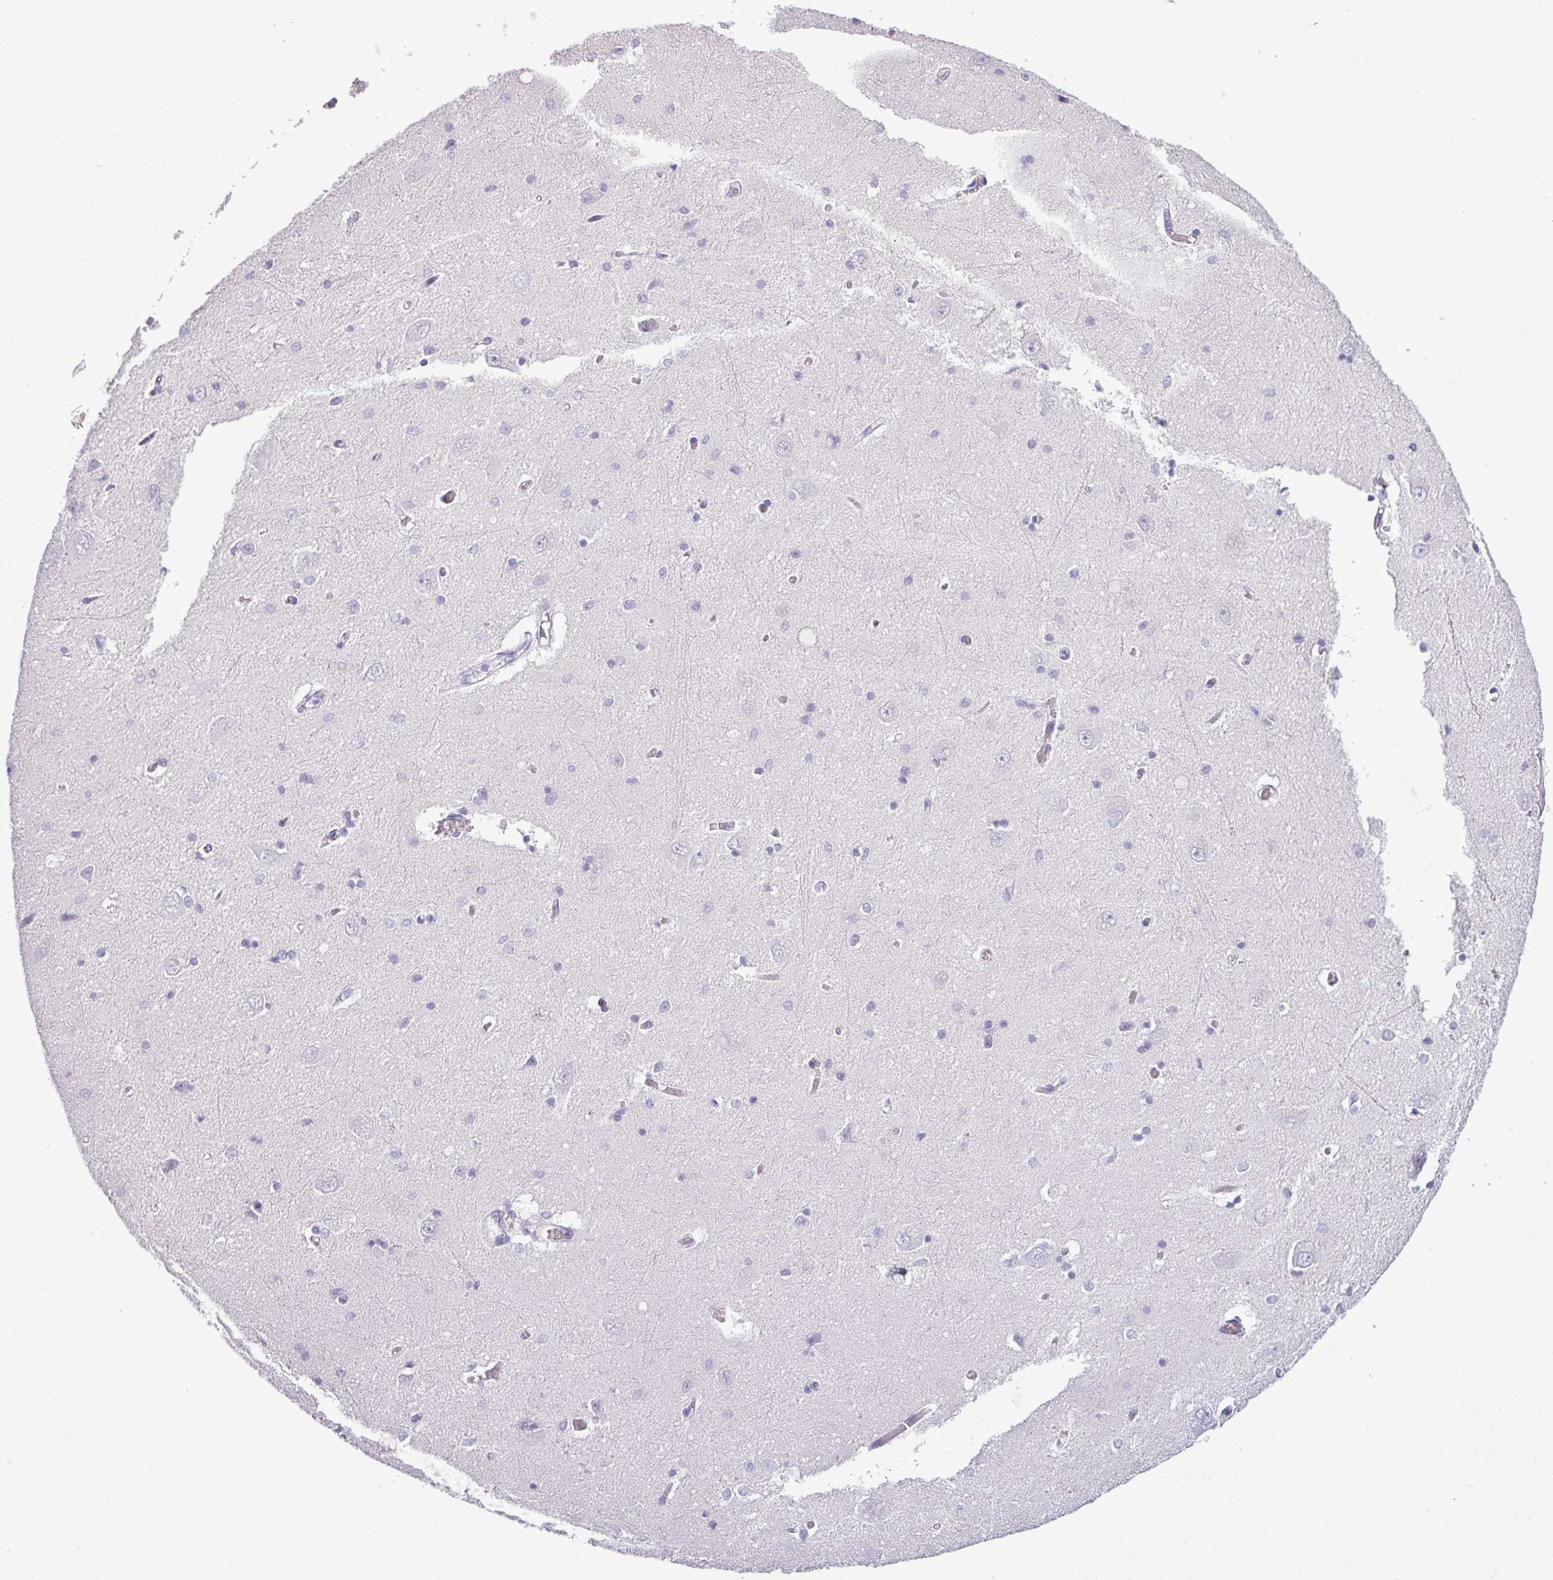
{"staining": {"intensity": "negative", "quantity": "none", "location": "none"}, "tissue": "hippocampus", "cell_type": "Glial cells", "image_type": "normal", "snomed": [{"axis": "morphology", "description": "Normal tissue, NOS"}, {"axis": "topography", "description": "Hippocampus"}], "caption": "Benign hippocampus was stained to show a protein in brown. There is no significant staining in glial cells. (DAB (3,3'-diaminobenzidine) immunohistochemistry (IHC), high magnification).", "gene": "RBMXL2", "patient": {"sex": "female", "age": 64}}